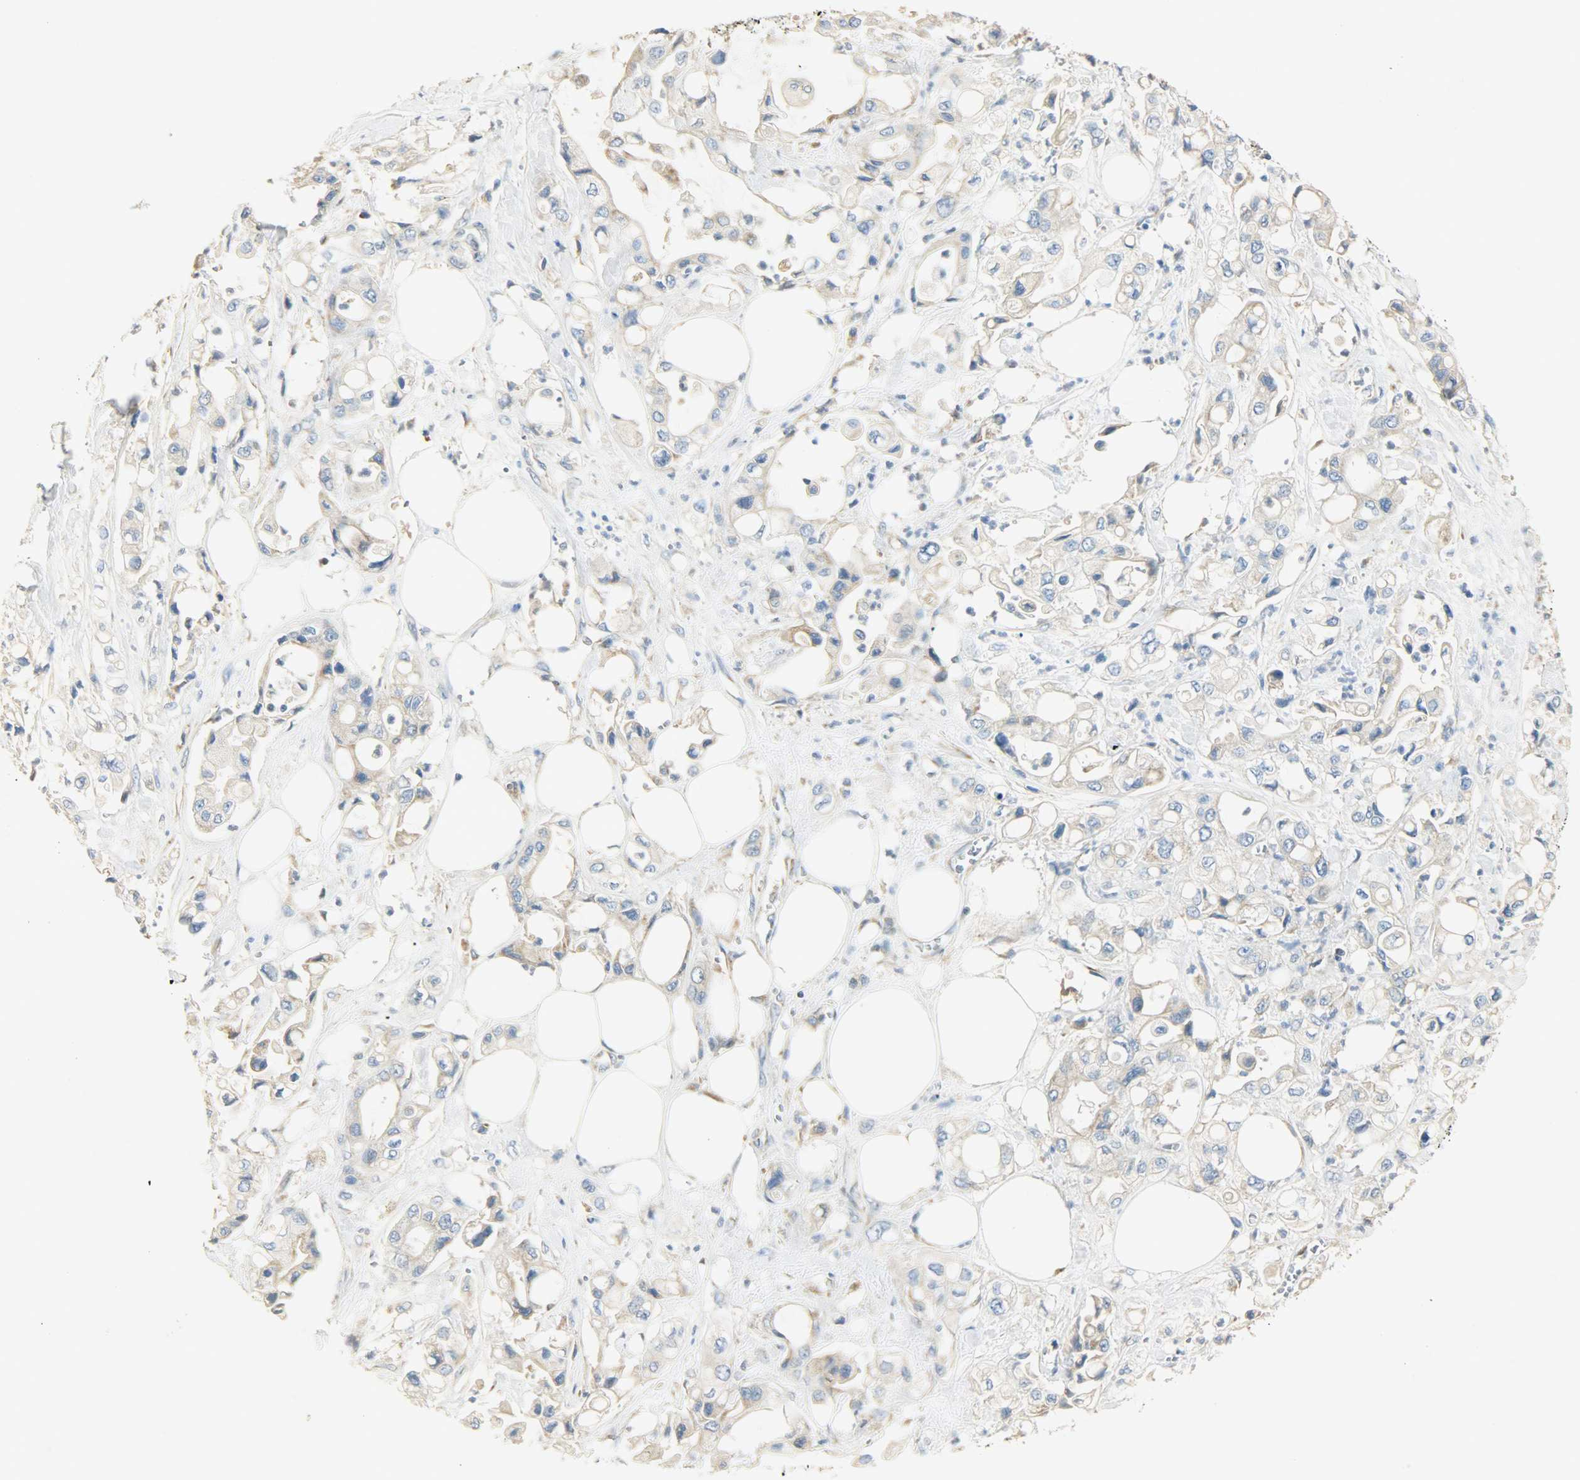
{"staining": {"intensity": "weak", "quantity": ">75%", "location": "cytoplasmic/membranous"}, "tissue": "pancreatic cancer", "cell_type": "Tumor cells", "image_type": "cancer", "snomed": [{"axis": "morphology", "description": "Adenocarcinoma, NOS"}, {"axis": "topography", "description": "Pancreas"}], "caption": "IHC micrograph of neoplastic tissue: human adenocarcinoma (pancreatic) stained using immunohistochemistry (IHC) demonstrates low levels of weak protein expression localized specifically in the cytoplasmic/membranous of tumor cells, appearing as a cytoplasmic/membranous brown color.", "gene": "NNT", "patient": {"sex": "male", "age": 70}}